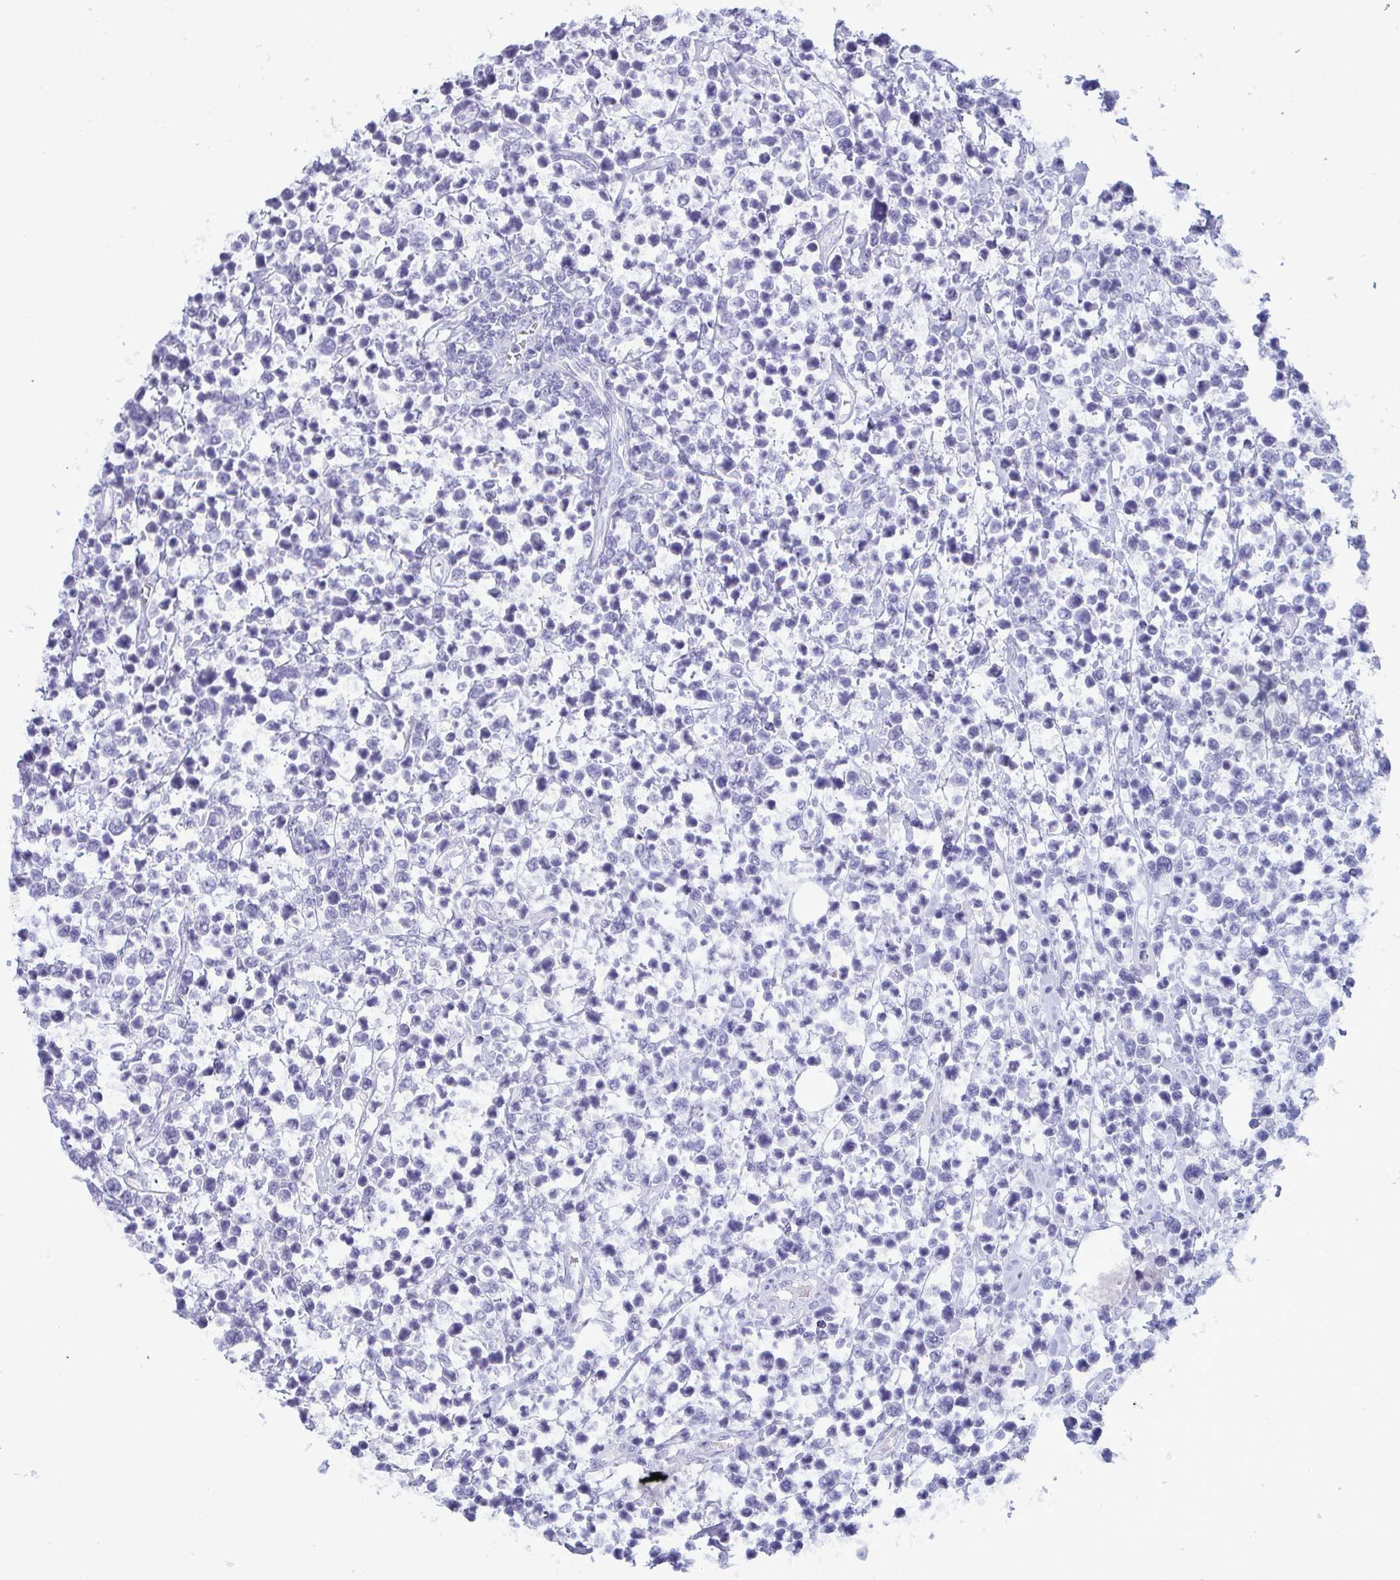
{"staining": {"intensity": "negative", "quantity": "none", "location": "none"}, "tissue": "lymphoma", "cell_type": "Tumor cells", "image_type": "cancer", "snomed": [{"axis": "morphology", "description": "Malignant lymphoma, non-Hodgkin's type, High grade"}, {"axis": "topography", "description": "Soft tissue"}], "caption": "This is a micrograph of IHC staining of lymphoma, which shows no staining in tumor cells.", "gene": "ANKRD60", "patient": {"sex": "female", "age": 56}}